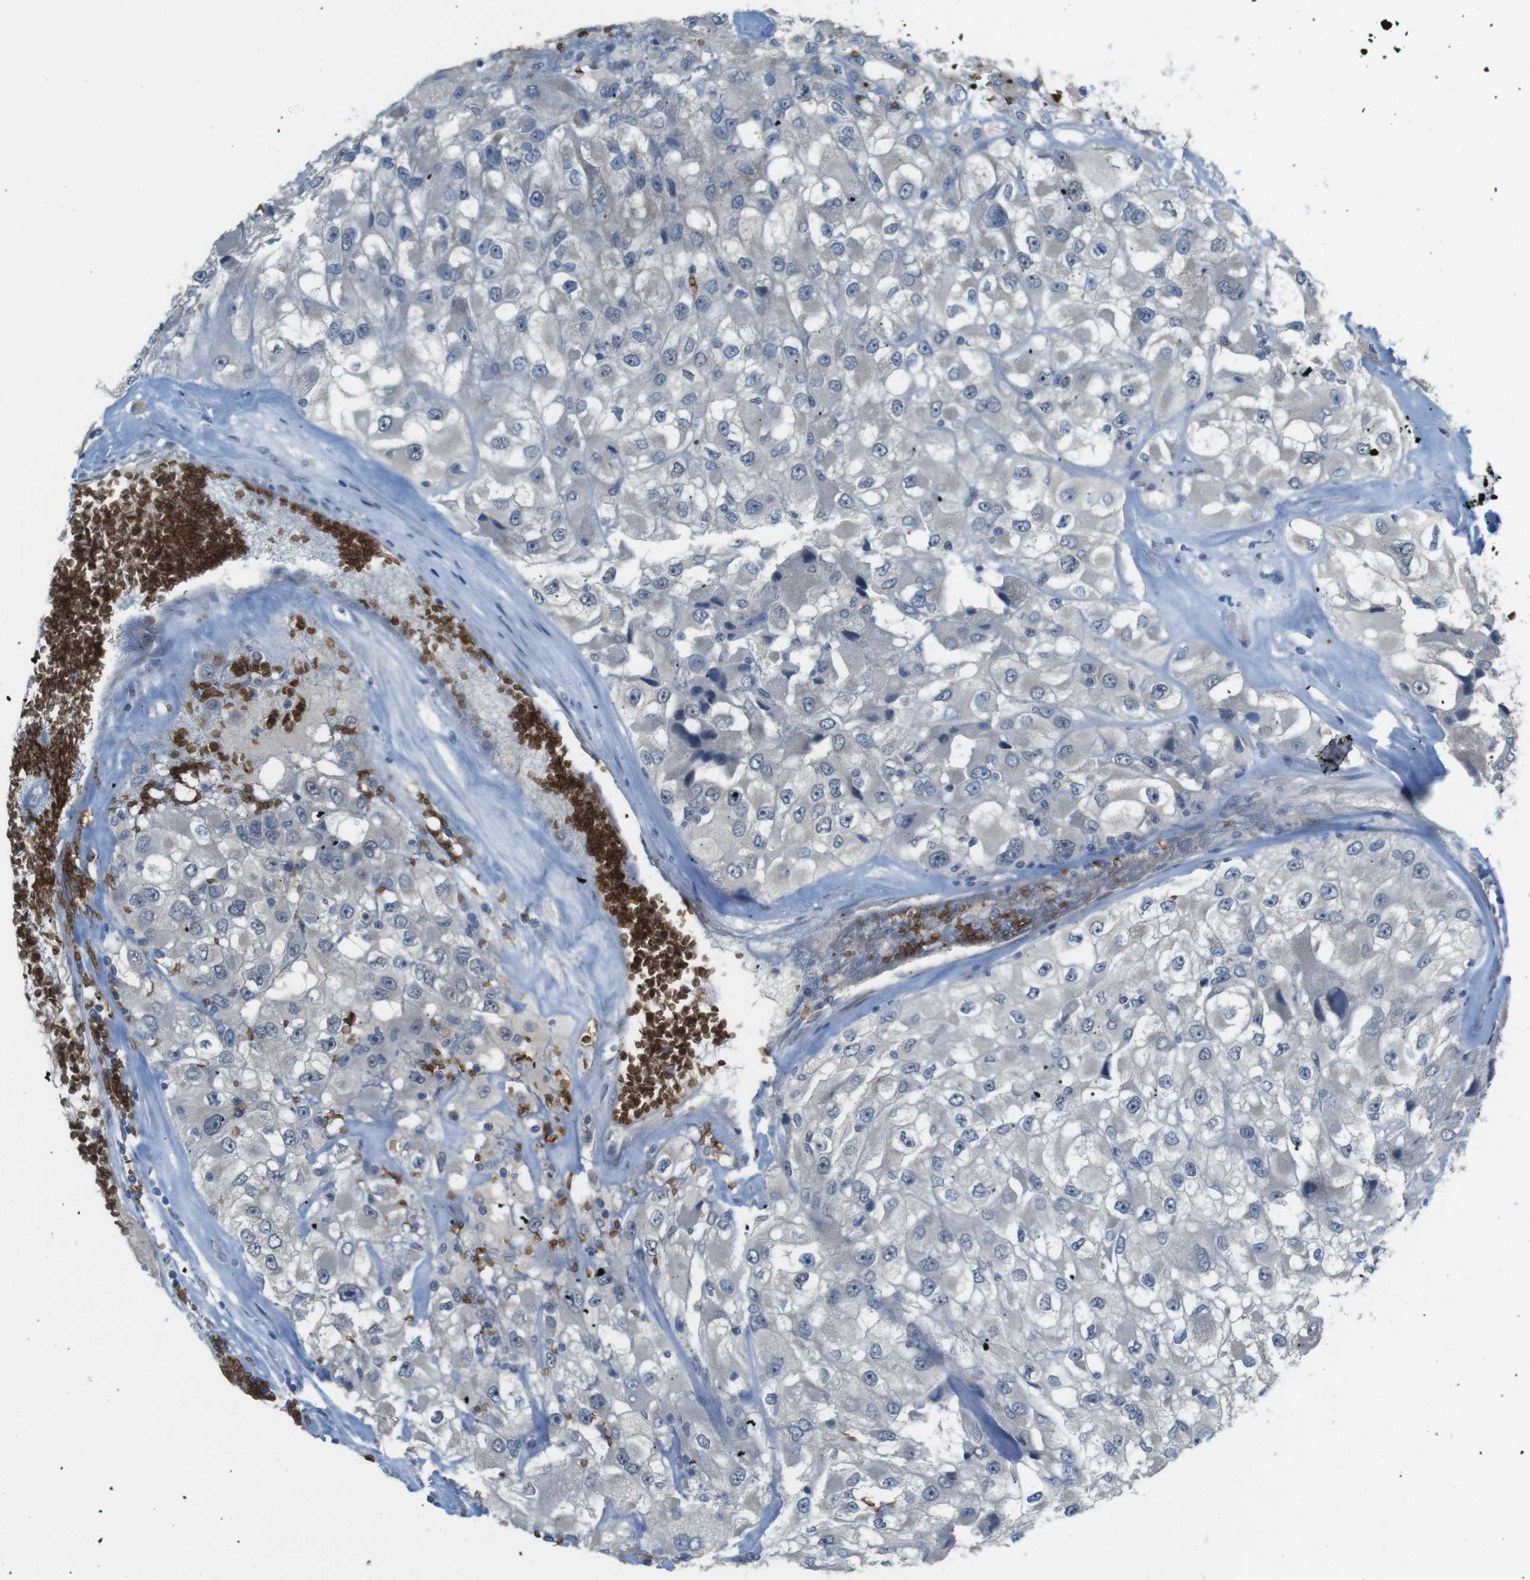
{"staining": {"intensity": "negative", "quantity": "none", "location": "none"}, "tissue": "renal cancer", "cell_type": "Tumor cells", "image_type": "cancer", "snomed": [{"axis": "morphology", "description": "Adenocarcinoma, NOS"}, {"axis": "topography", "description": "Kidney"}], "caption": "Immunohistochemical staining of renal adenocarcinoma exhibits no significant staining in tumor cells.", "gene": "GYPA", "patient": {"sex": "female", "age": 52}}